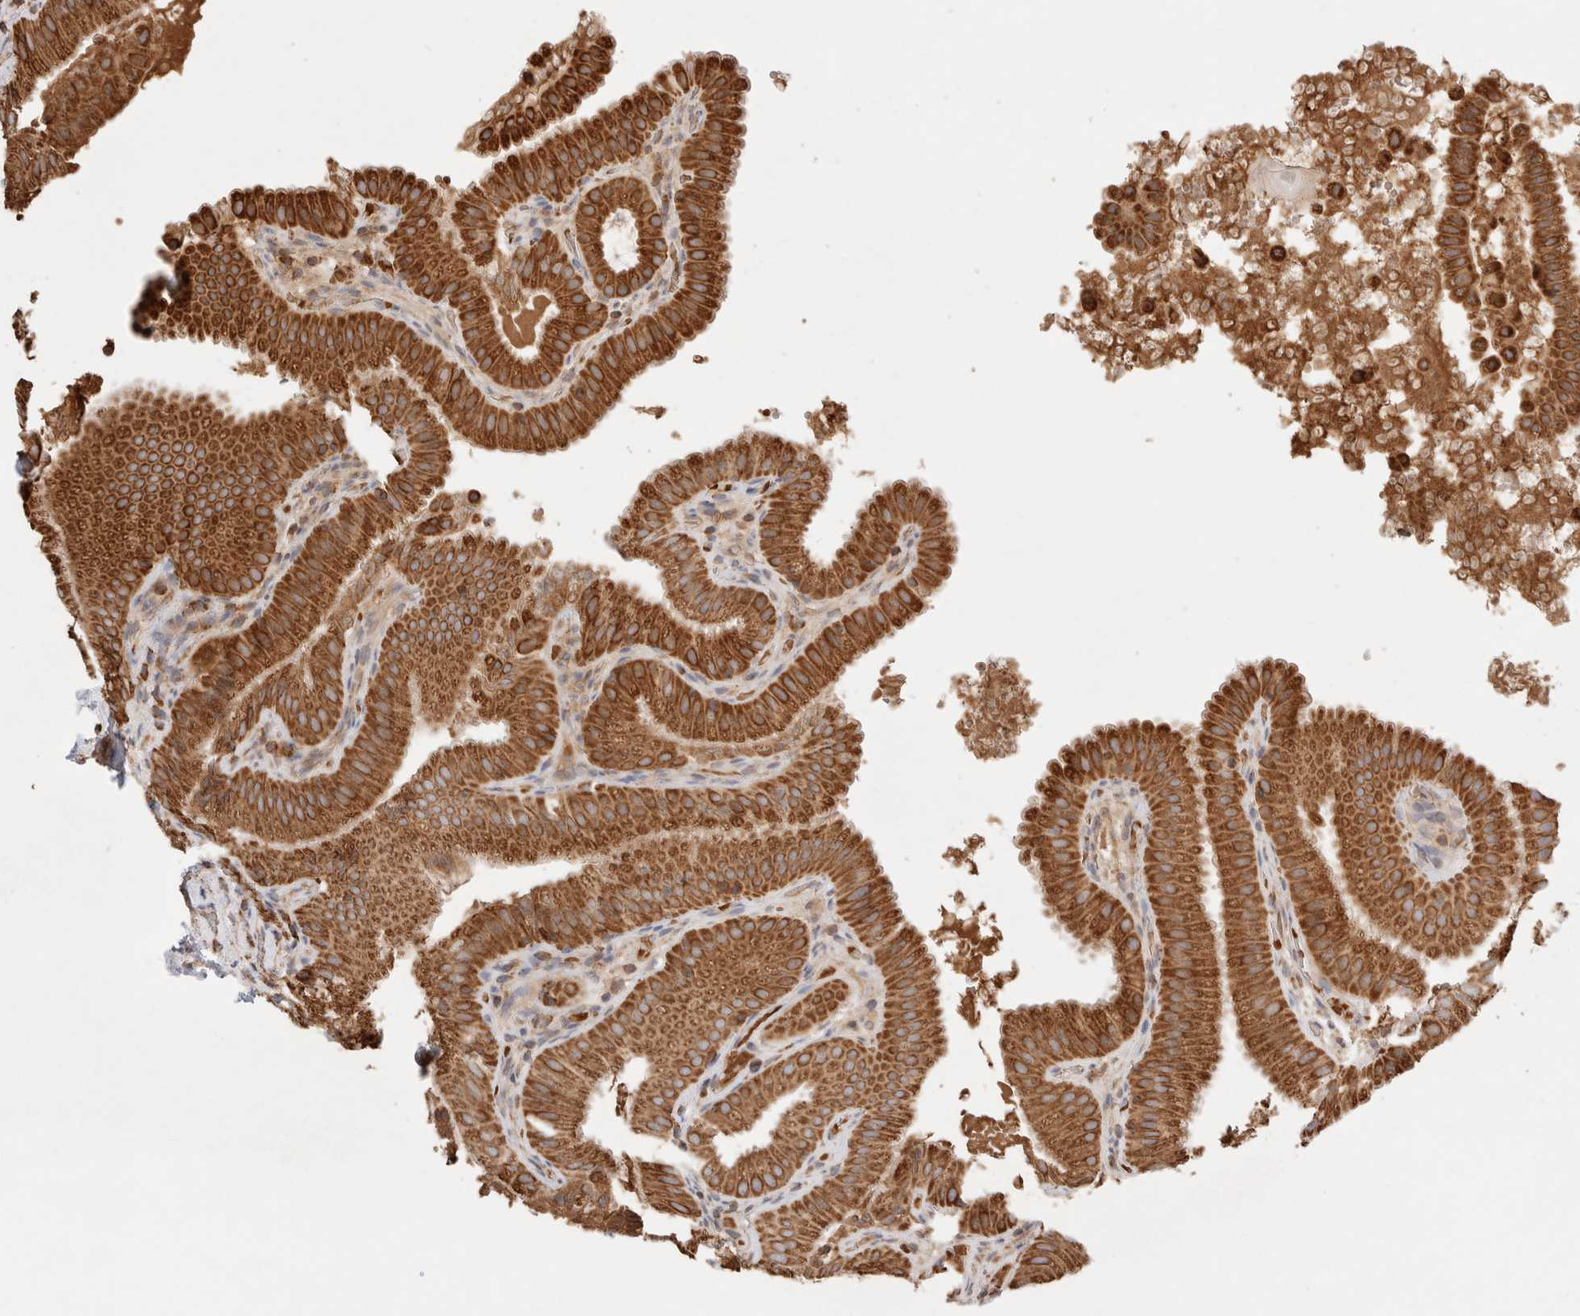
{"staining": {"intensity": "strong", "quantity": ">75%", "location": "cytoplasmic/membranous"}, "tissue": "gallbladder", "cell_type": "Glandular cells", "image_type": "normal", "snomed": [{"axis": "morphology", "description": "Normal tissue, NOS"}, {"axis": "topography", "description": "Gallbladder"}], "caption": "There is high levels of strong cytoplasmic/membranous positivity in glandular cells of unremarkable gallbladder, as demonstrated by immunohistochemical staining (brown color).", "gene": "TMPPE", "patient": {"sex": "female", "age": 30}}